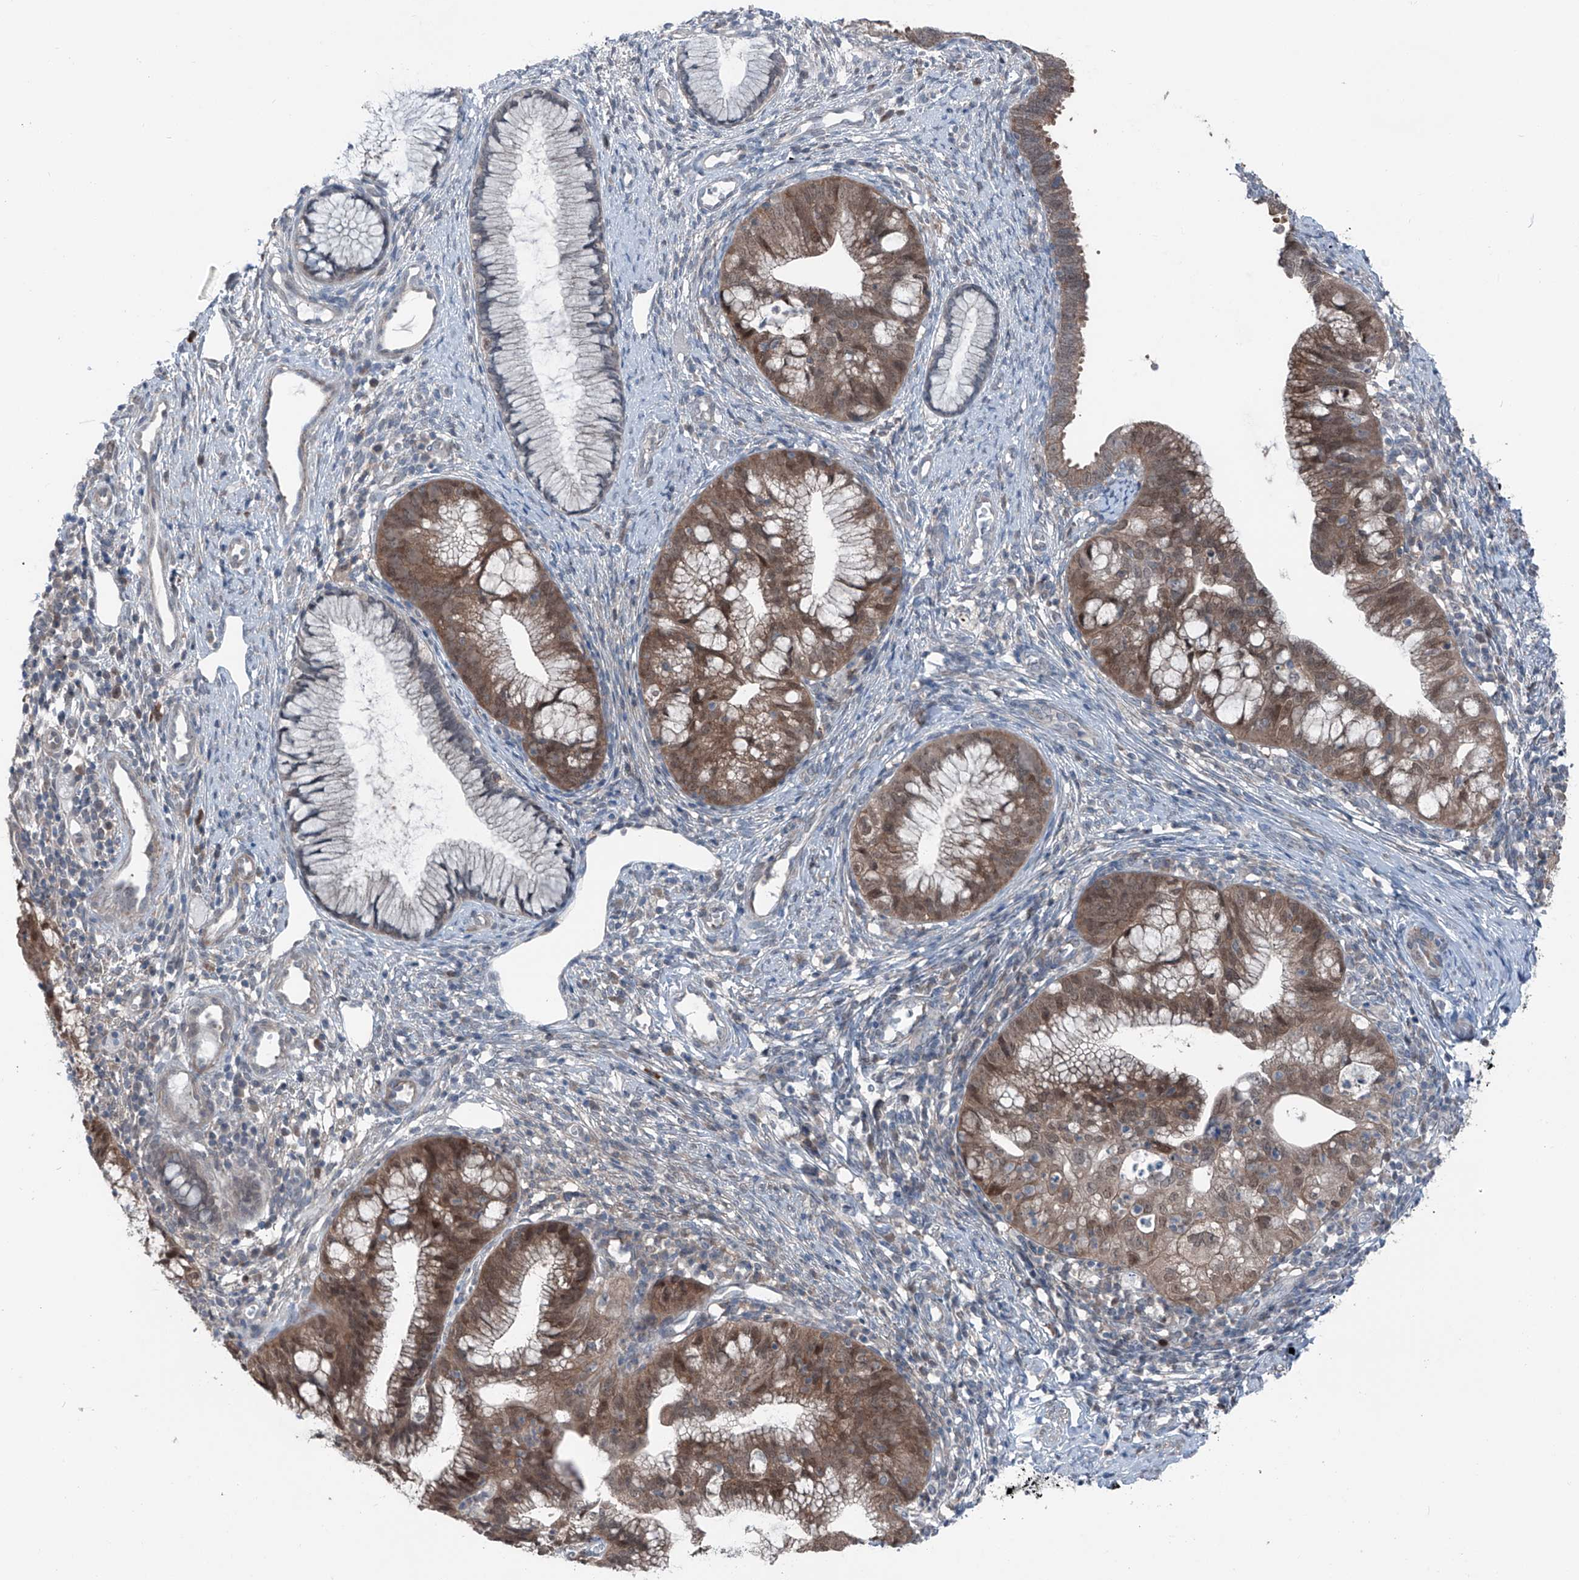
{"staining": {"intensity": "moderate", "quantity": ">75%", "location": "cytoplasmic/membranous,nuclear"}, "tissue": "cervical cancer", "cell_type": "Tumor cells", "image_type": "cancer", "snomed": [{"axis": "morphology", "description": "Adenocarcinoma, NOS"}, {"axis": "topography", "description": "Cervix"}], "caption": "Immunohistochemistry photomicrograph of neoplastic tissue: cervical adenocarcinoma stained using immunohistochemistry displays medium levels of moderate protein expression localized specifically in the cytoplasmic/membranous and nuclear of tumor cells, appearing as a cytoplasmic/membranous and nuclear brown color.", "gene": "HSPB11", "patient": {"sex": "female", "age": 36}}